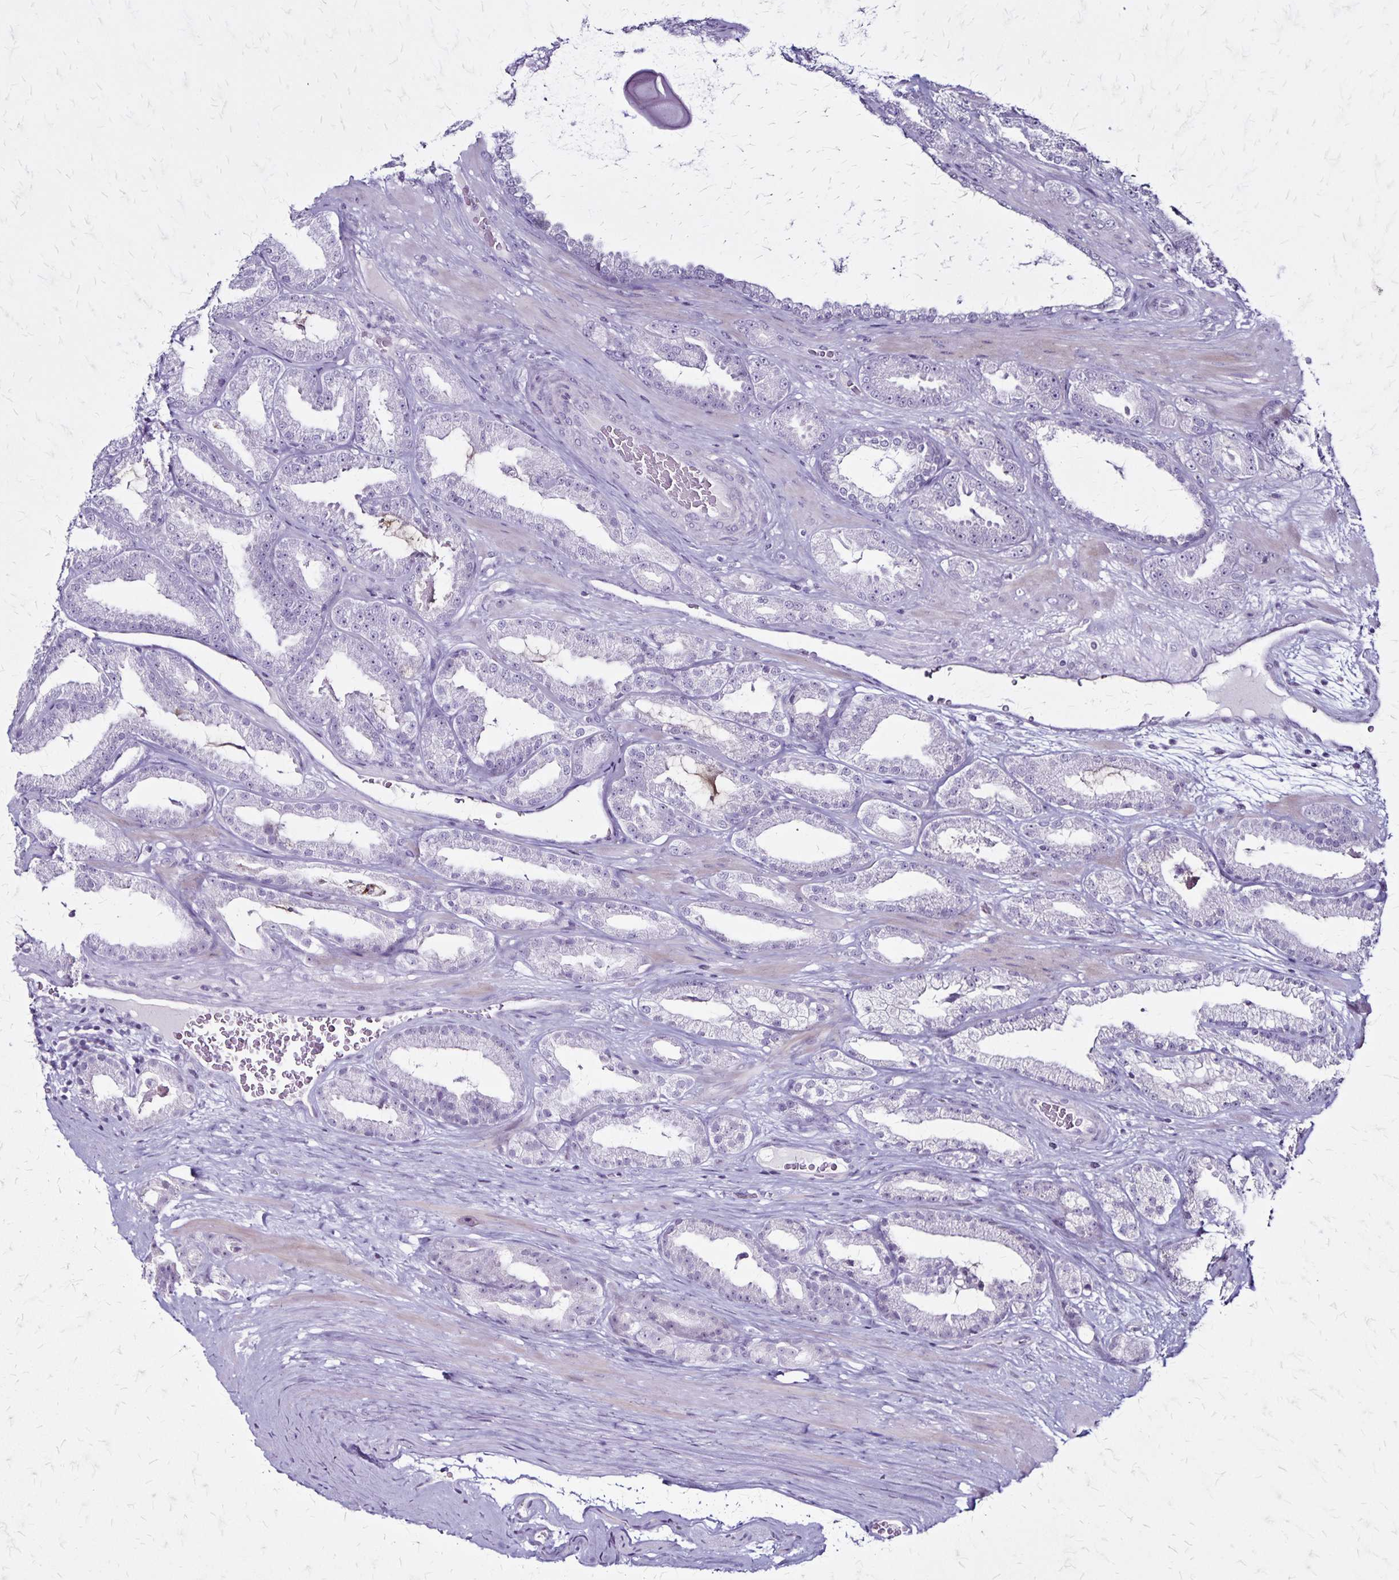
{"staining": {"intensity": "negative", "quantity": "none", "location": "none"}, "tissue": "prostate cancer", "cell_type": "Tumor cells", "image_type": "cancer", "snomed": [{"axis": "morphology", "description": "Adenocarcinoma, Low grade"}, {"axis": "topography", "description": "Prostate"}], "caption": "Protein analysis of prostate low-grade adenocarcinoma exhibits no significant expression in tumor cells.", "gene": "PLXNA4", "patient": {"sex": "male", "age": 61}}